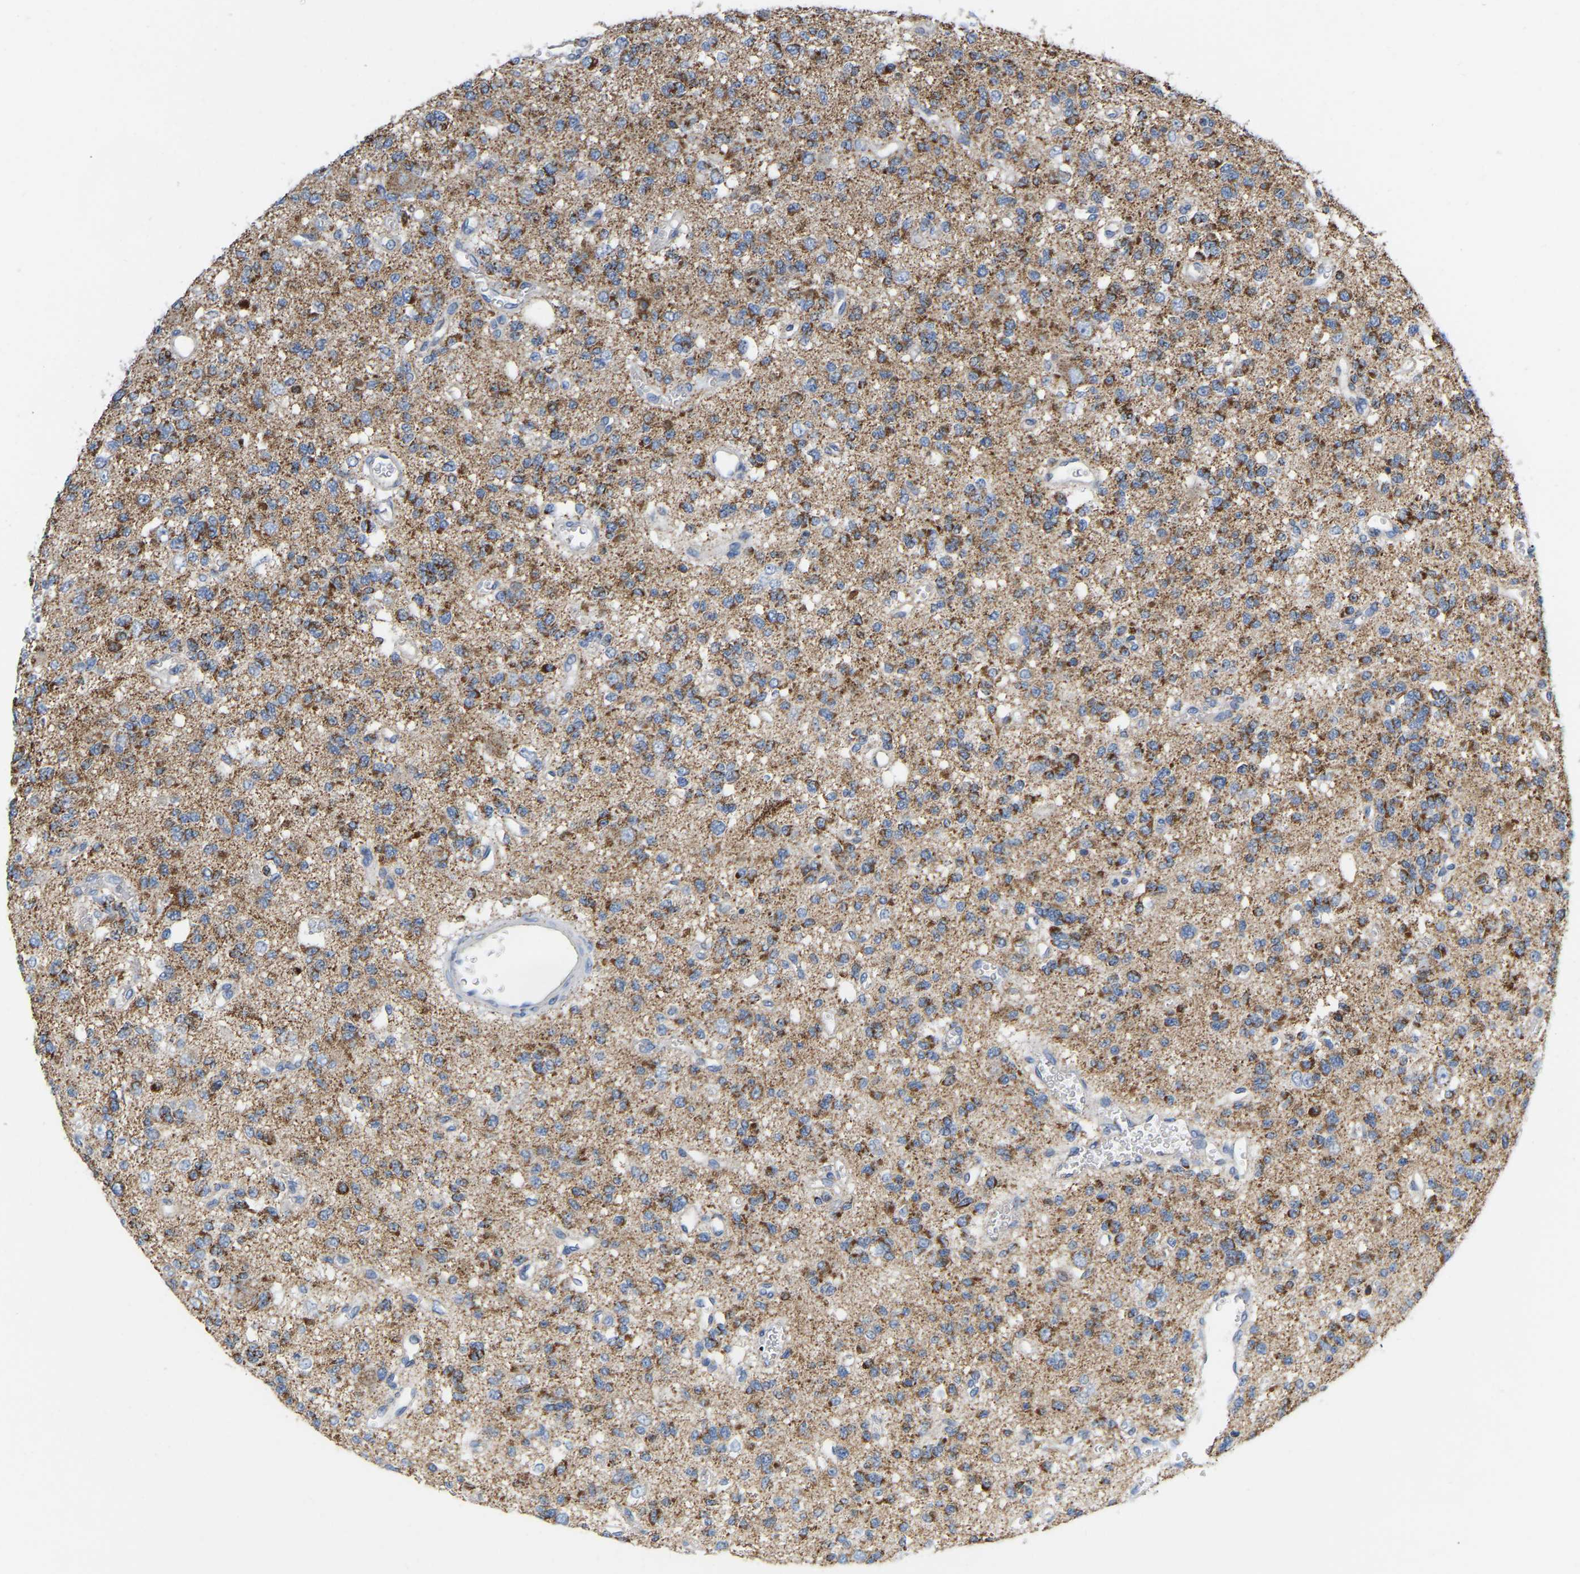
{"staining": {"intensity": "moderate", "quantity": "25%-75%", "location": "cytoplasmic/membranous"}, "tissue": "glioma", "cell_type": "Tumor cells", "image_type": "cancer", "snomed": [{"axis": "morphology", "description": "Glioma, malignant, Low grade"}, {"axis": "topography", "description": "Brain"}], "caption": "Immunohistochemistry (IHC) histopathology image of neoplastic tissue: glioma stained using IHC shows medium levels of moderate protein expression localized specifically in the cytoplasmic/membranous of tumor cells, appearing as a cytoplasmic/membranous brown color.", "gene": "CBLB", "patient": {"sex": "male", "age": 38}}